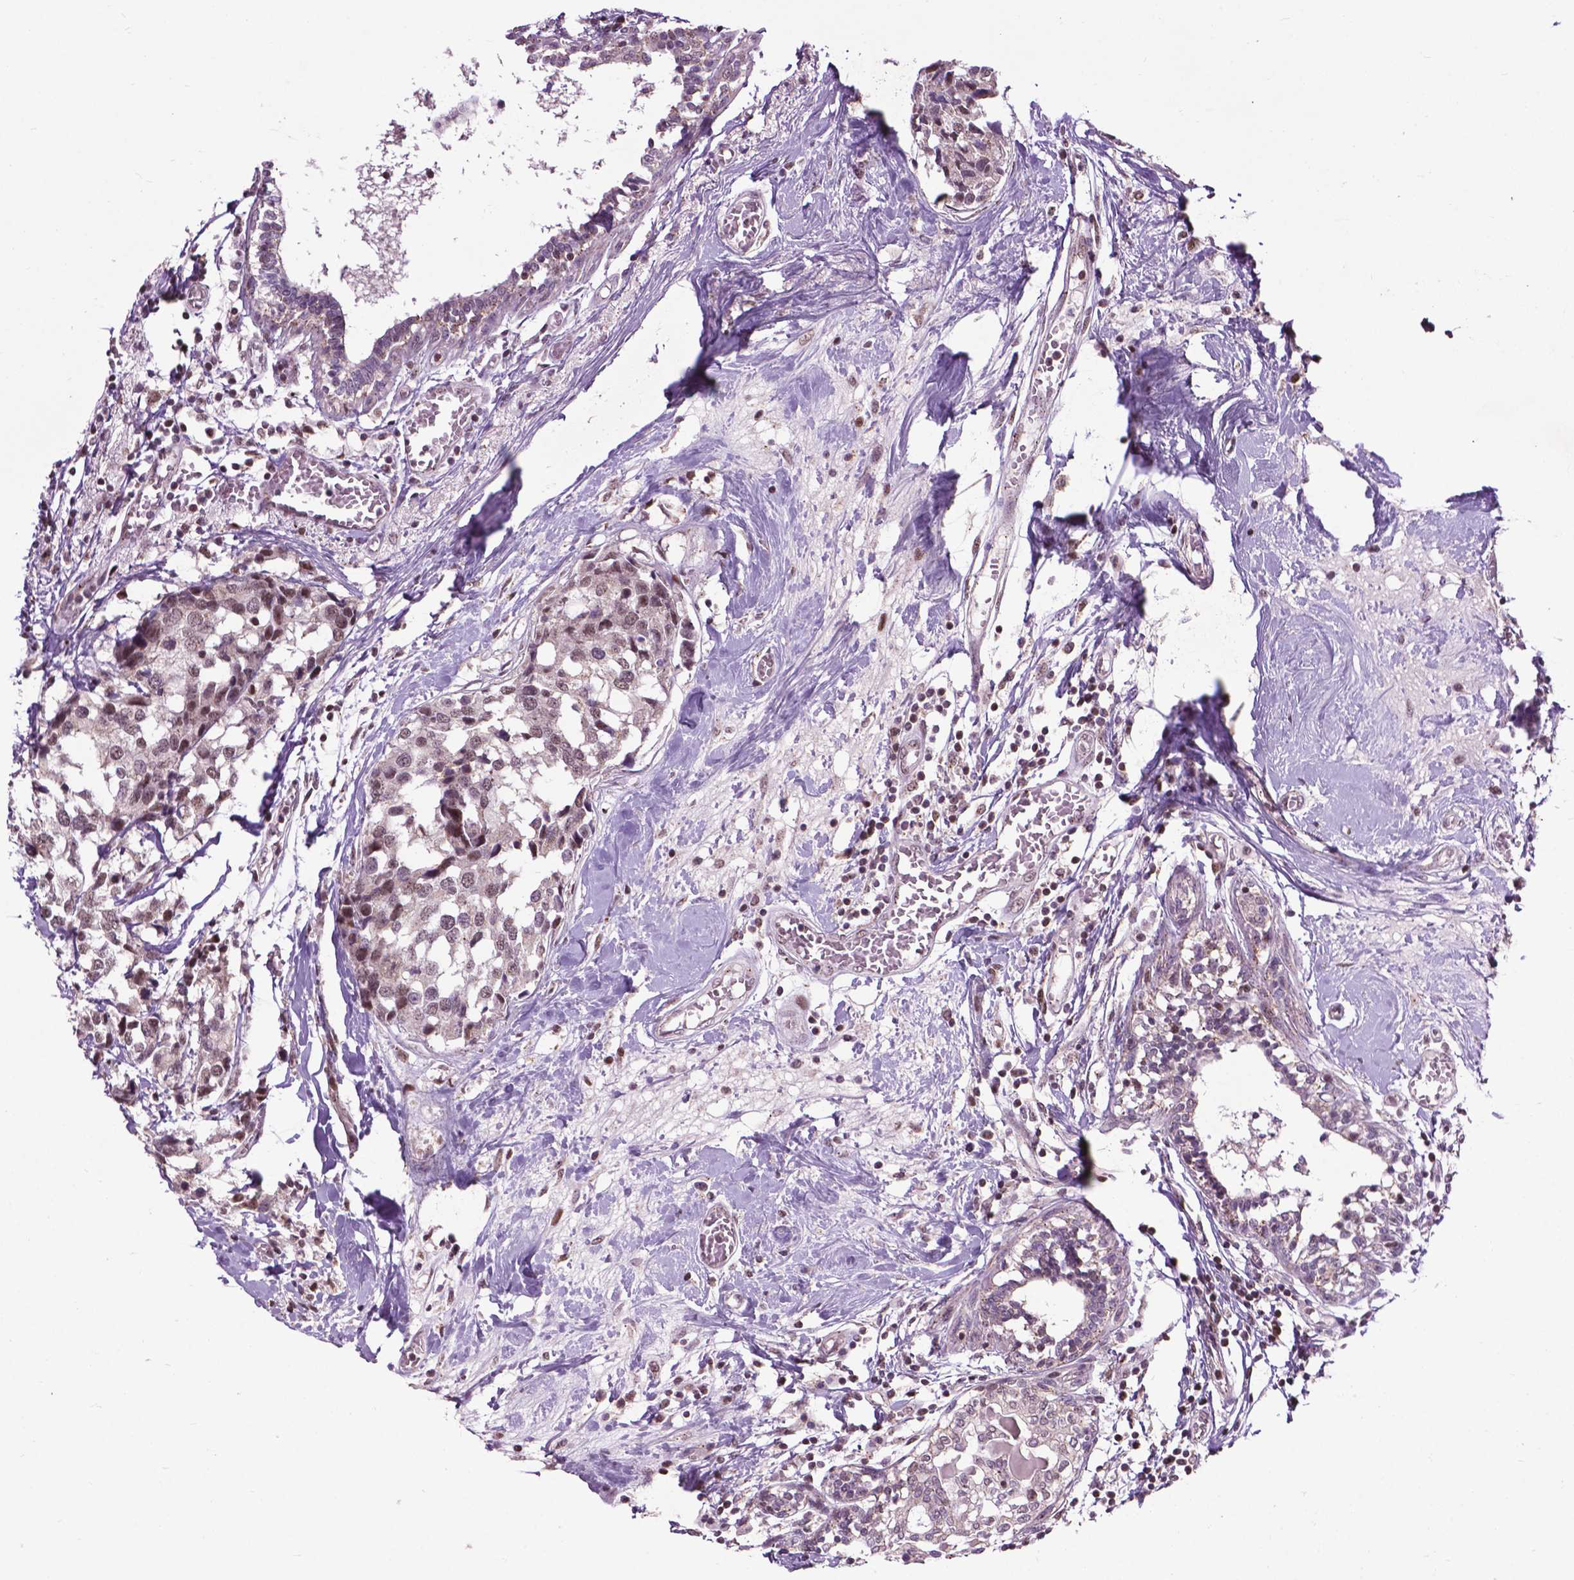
{"staining": {"intensity": "weak", "quantity": ">75%", "location": "nuclear"}, "tissue": "breast cancer", "cell_type": "Tumor cells", "image_type": "cancer", "snomed": [{"axis": "morphology", "description": "Lobular carcinoma"}, {"axis": "topography", "description": "Breast"}], "caption": "This image displays breast cancer stained with immunohistochemistry (IHC) to label a protein in brown. The nuclear of tumor cells show weak positivity for the protein. Nuclei are counter-stained blue.", "gene": "EAF1", "patient": {"sex": "female", "age": 59}}